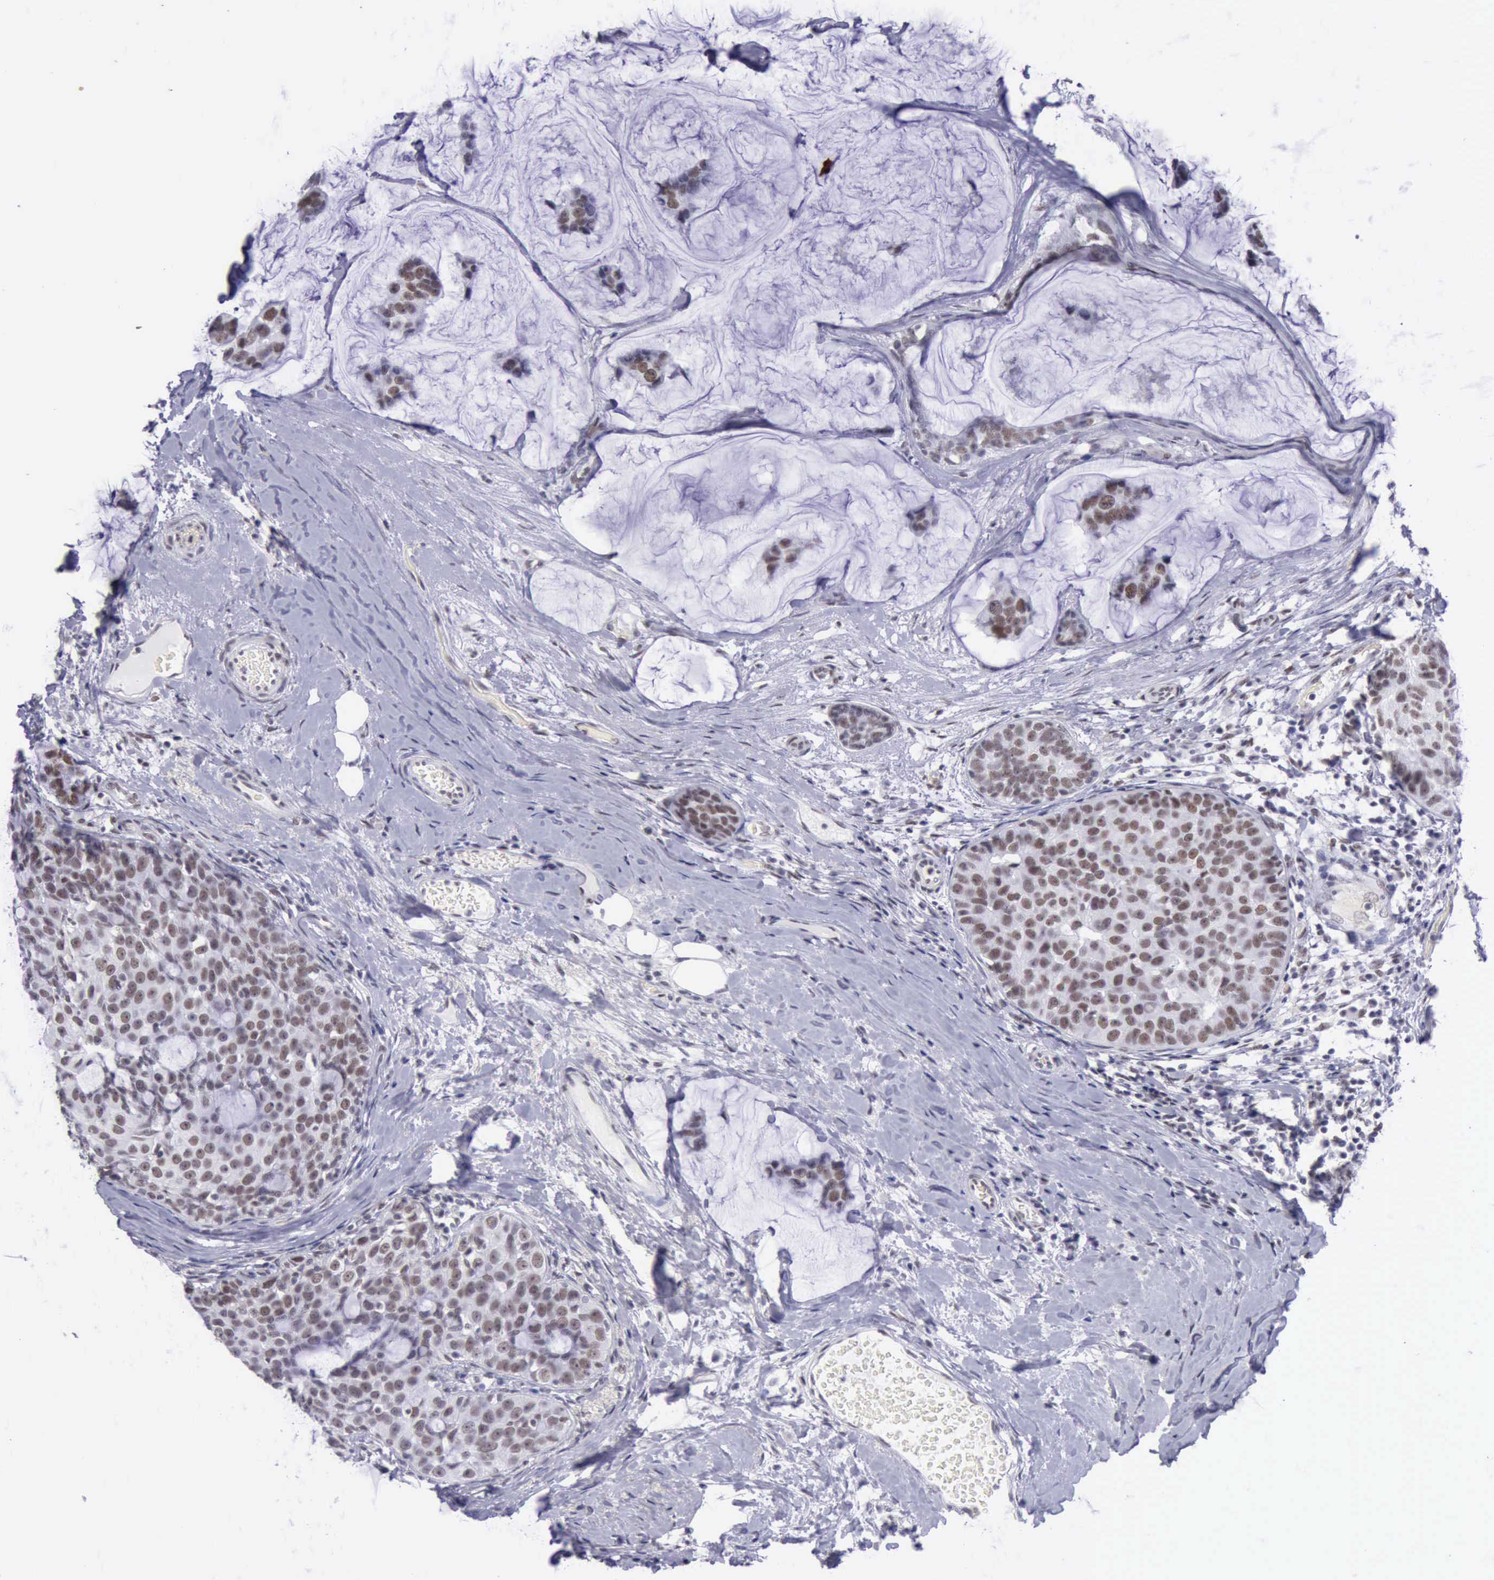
{"staining": {"intensity": "weak", "quantity": "25%-75%", "location": "nuclear"}, "tissue": "breast cancer", "cell_type": "Tumor cells", "image_type": "cancer", "snomed": [{"axis": "morphology", "description": "Normal tissue, NOS"}, {"axis": "morphology", "description": "Duct carcinoma"}, {"axis": "topography", "description": "Breast"}], "caption": "Immunohistochemistry histopathology image of human breast cancer stained for a protein (brown), which demonstrates low levels of weak nuclear positivity in approximately 25%-75% of tumor cells.", "gene": "EP300", "patient": {"sex": "female", "age": 50}}